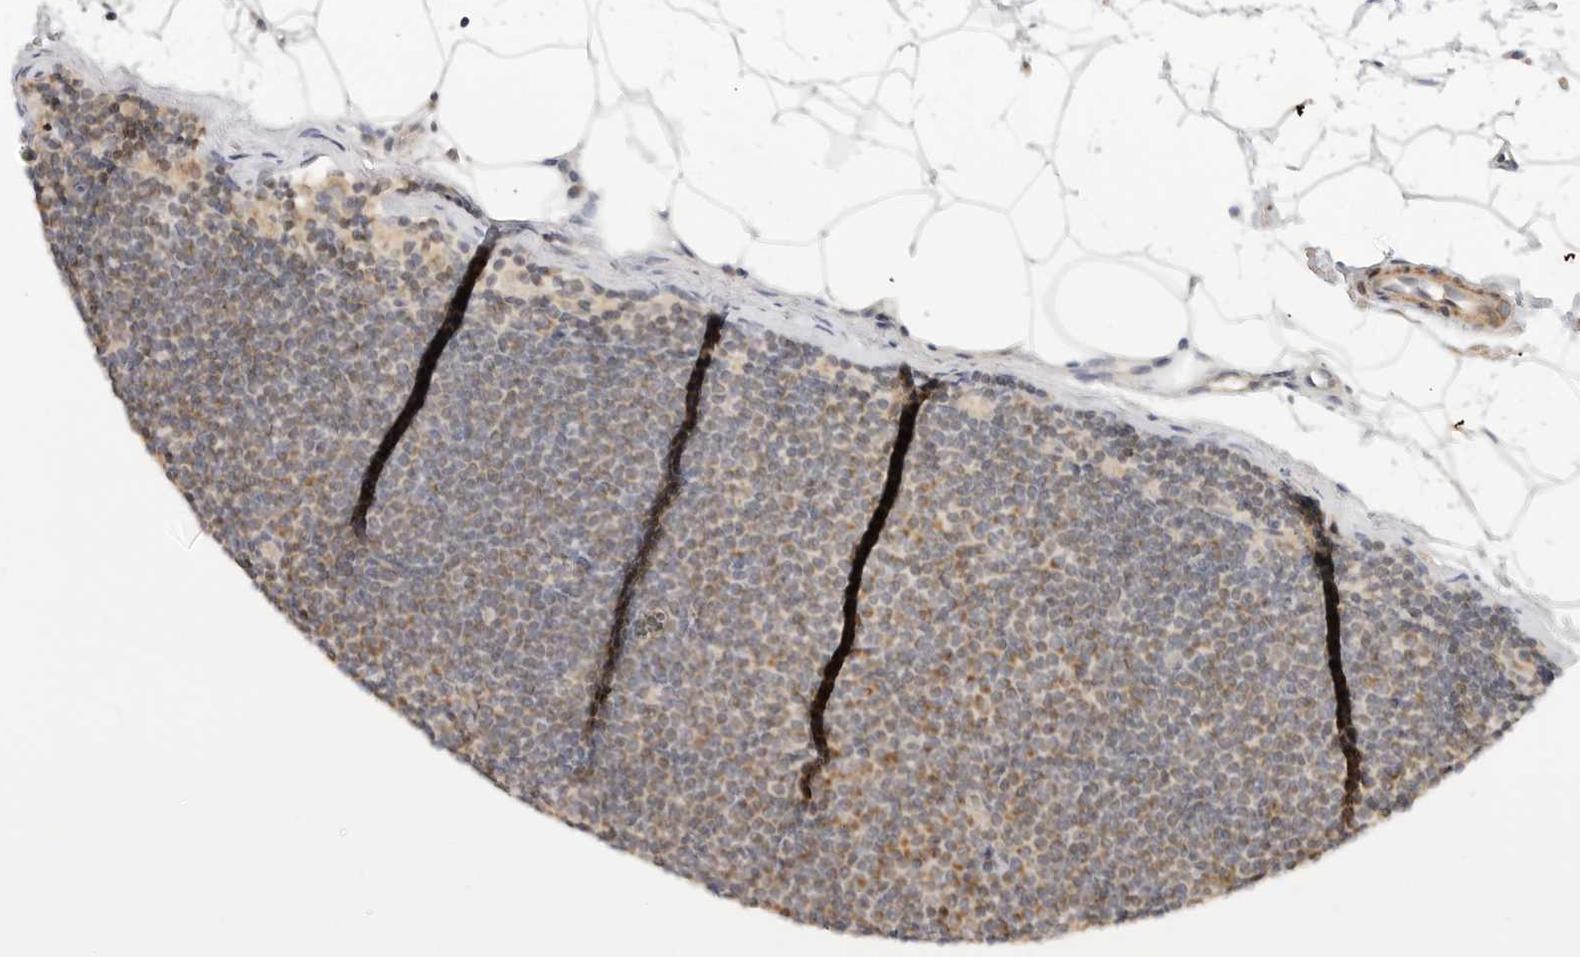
{"staining": {"intensity": "moderate", "quantity": "25%-75%", "location": "cytoplasmic/membranous"}, "tissue": "lymphoma", "cell_type": "Tumor cells", "image_type": "cancer", "snomed": [{"axis": "morphology", "description": "Malignant lymphoma, non-Hodgkin's type, Low grade"}, {"axis": "topography", "description": "Lymph node"}], "caption": "Protein staining by immunohistochemistry shows moderate cytoplasmic/membranous staining in about 25%-75% of tumor cells in low-grade malignant lymphoma, non-Hodgkin's type.", "gene": "DYRK4", "patient": {"sex": "female", "age": 53}}